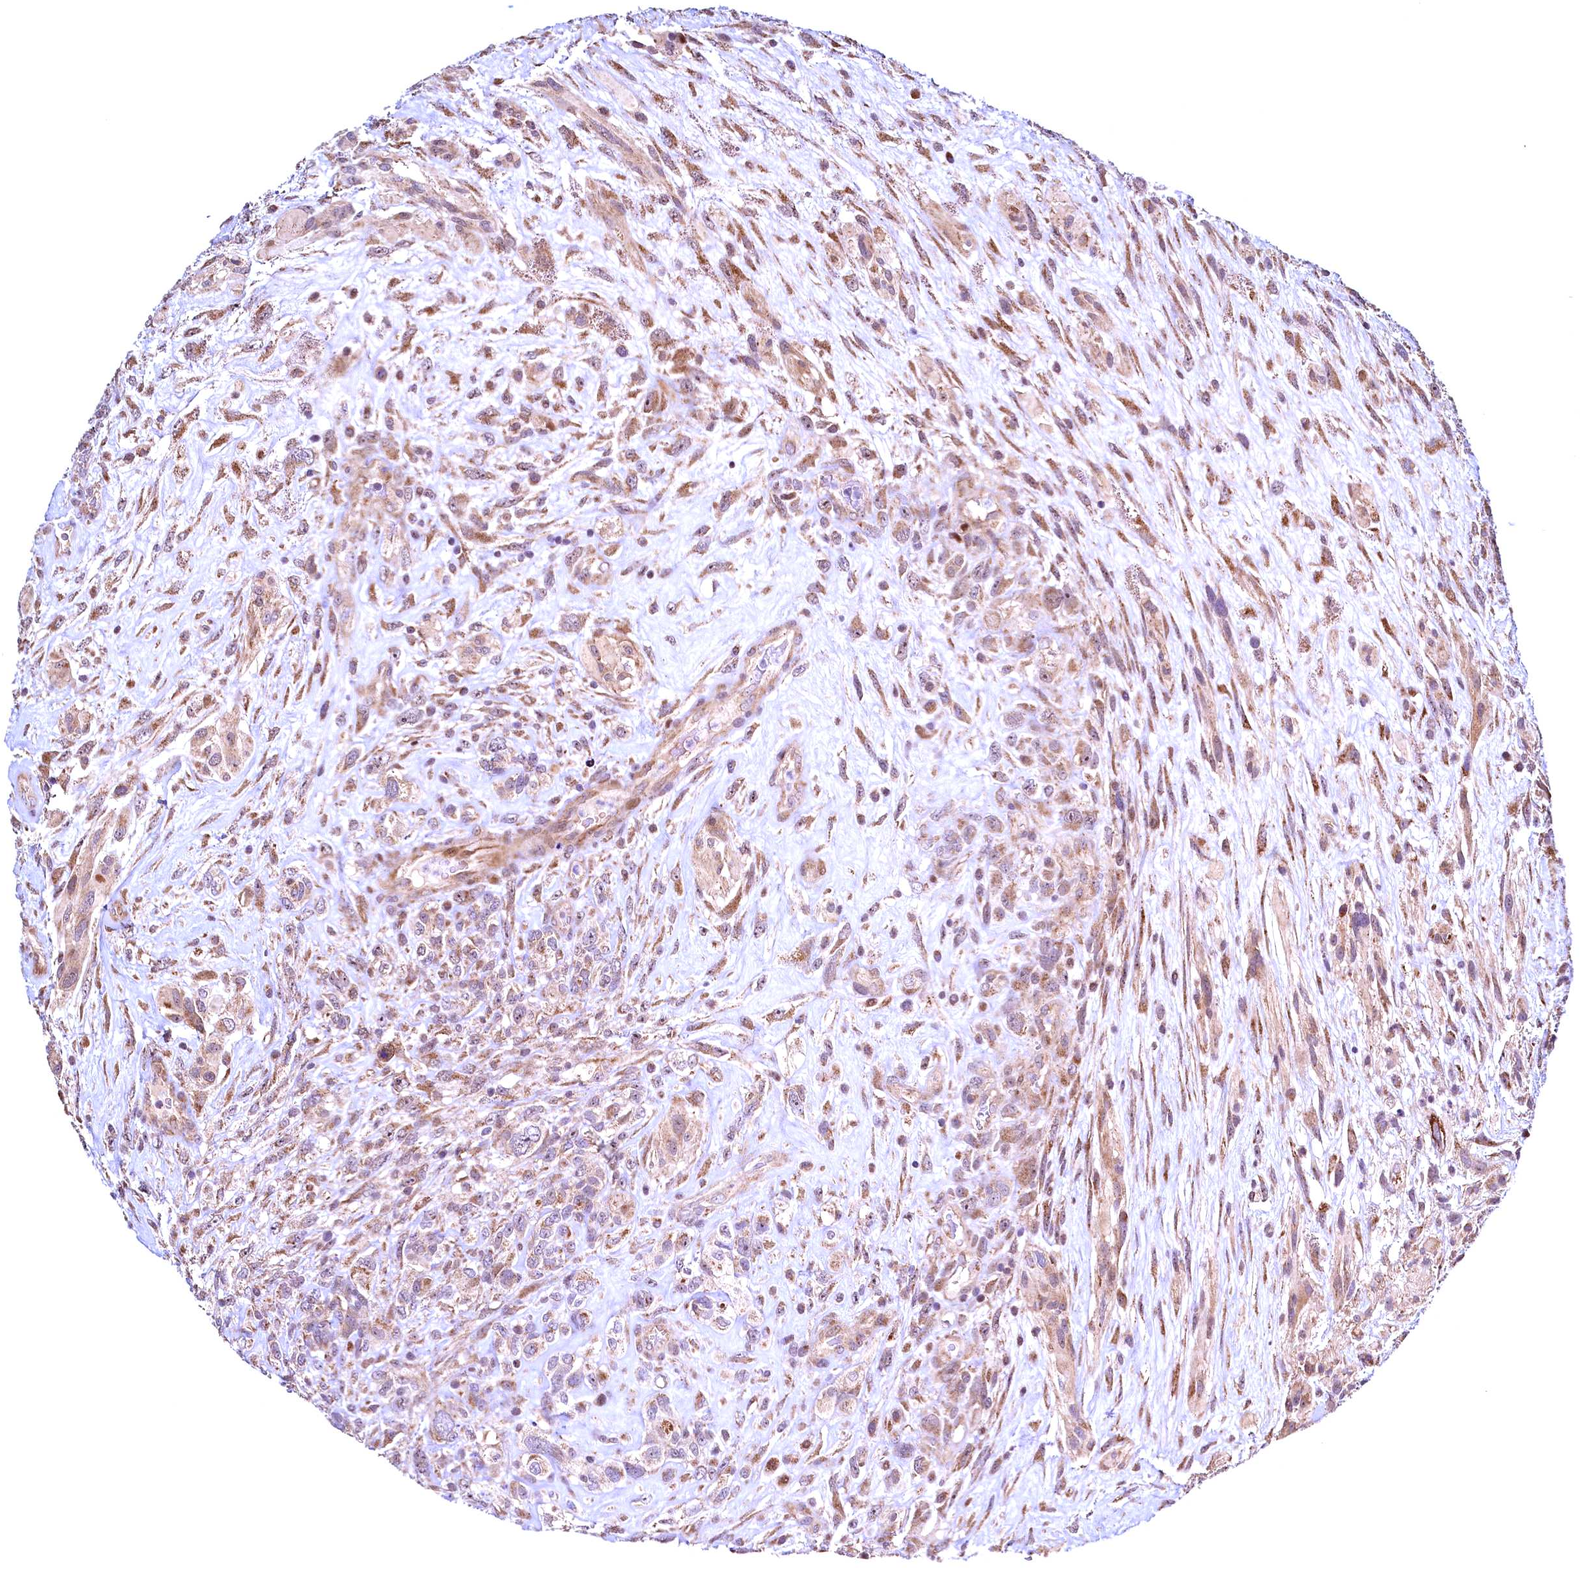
{"staining": {"intensity": "moderate", "quantity": ">75%", "location": "cytoplasmic/membranous"}, "tissue": "glioma", "cell_type": "Tumor cells", "image_type": "cancer", "snomed": [{"axis": "morphology", "description": "Glioma, malignant, High grade"}, {"axis": "topography", "description": "Brain"}], "caption": "Brown immunohistochemical staining in human malignant glioma (high-grade) demonstrates moderate cytoplasmic/membranous expression in approximately >75% of tumor cells. (IHC, brightfield microscopy, high magnification).", "gene": "RBFA", "patient": {"sex": "male", "age": 61}}